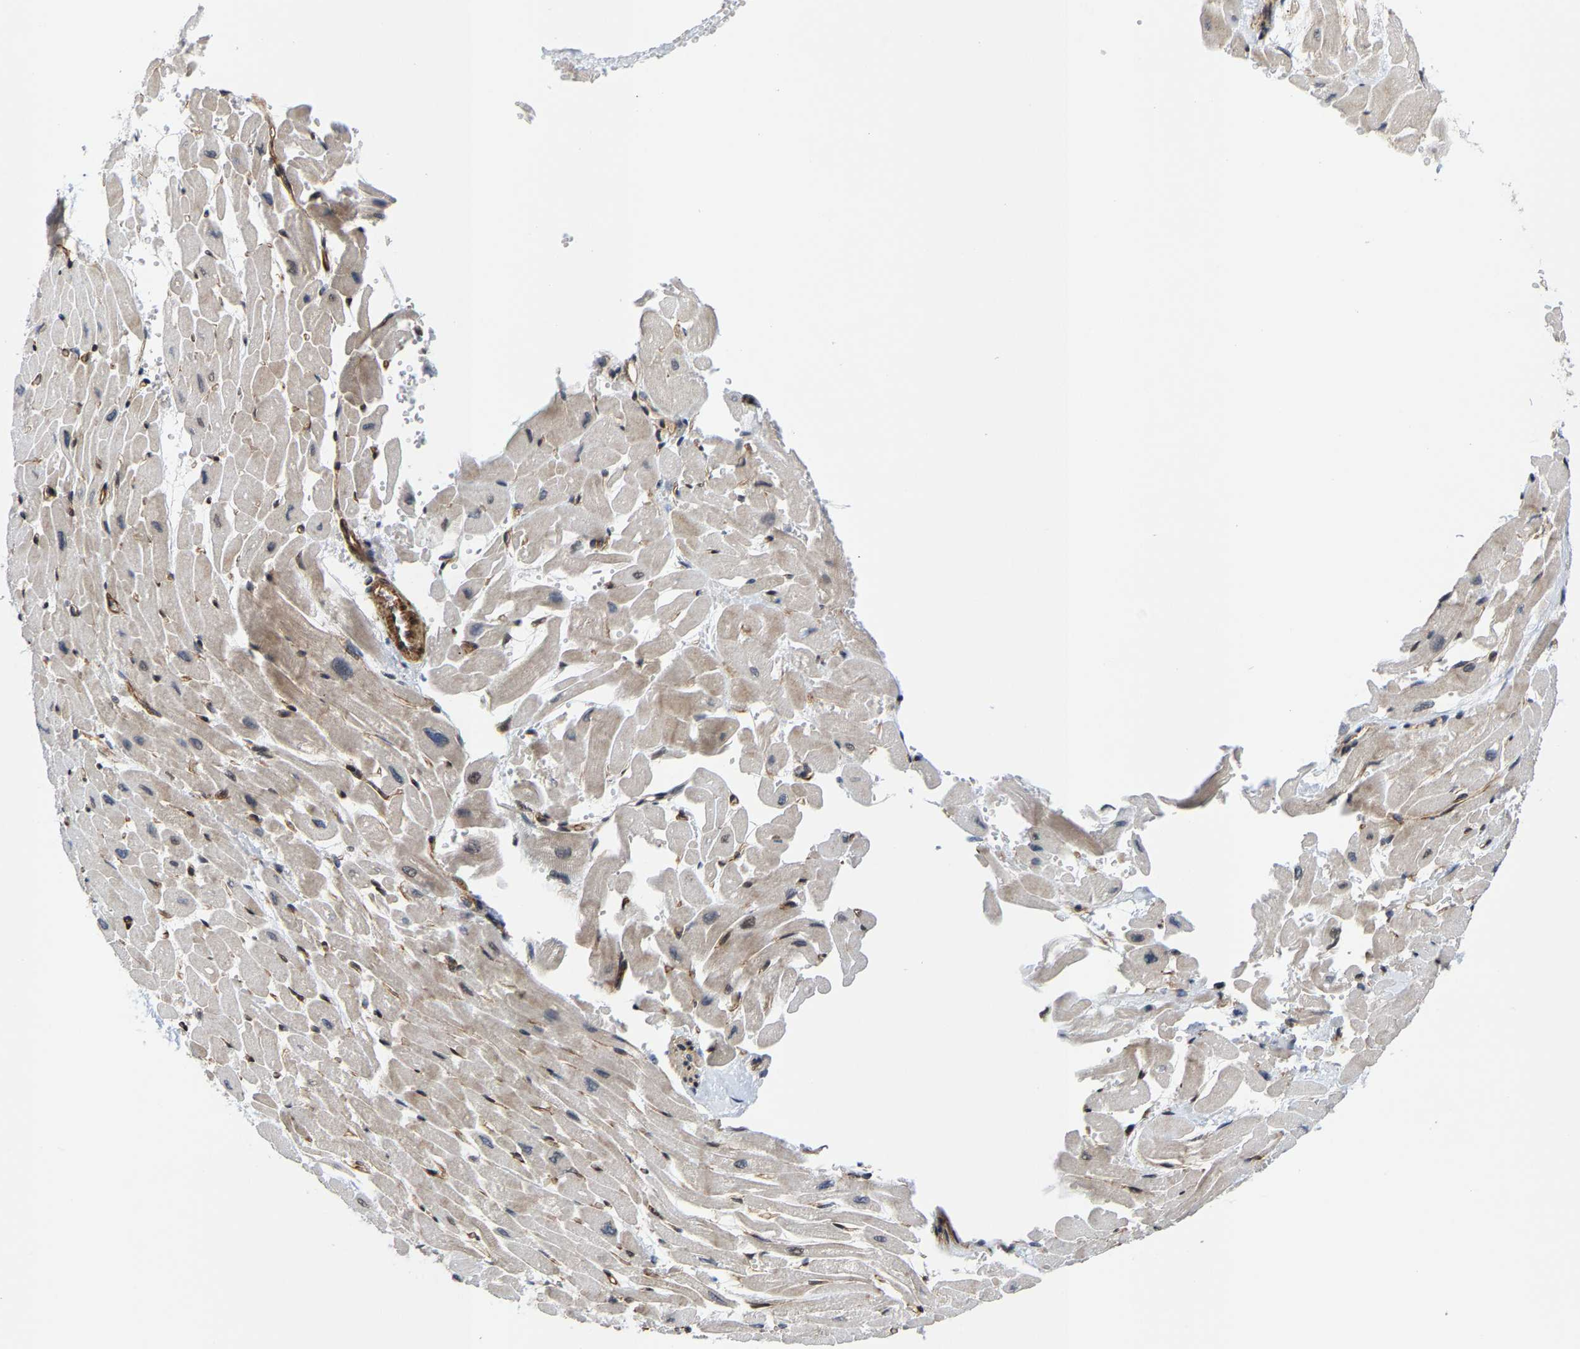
{"staining": {"intensity": "weak", "quantity": "<25%", "location": "cytoplasmic/membranous"}, "tissue": "heart muscle", "cell_type": "Cardiomyocytes", "image_type": "normal", "snomed": [{"axis": "morphology", "description": "Normal tissue, NOS"}, {"axis": "topography", "description": "Heart"}], "caption": "IHC photomicrograph of normal heart muscle: human heart muscle stained with DAB (3,3'-diaminobenzidine) demonstrates no significant protein staining in cardiomyocytes.", "gene": "TGFB1I1", "patient": {"sex": "male", "age": 45}}